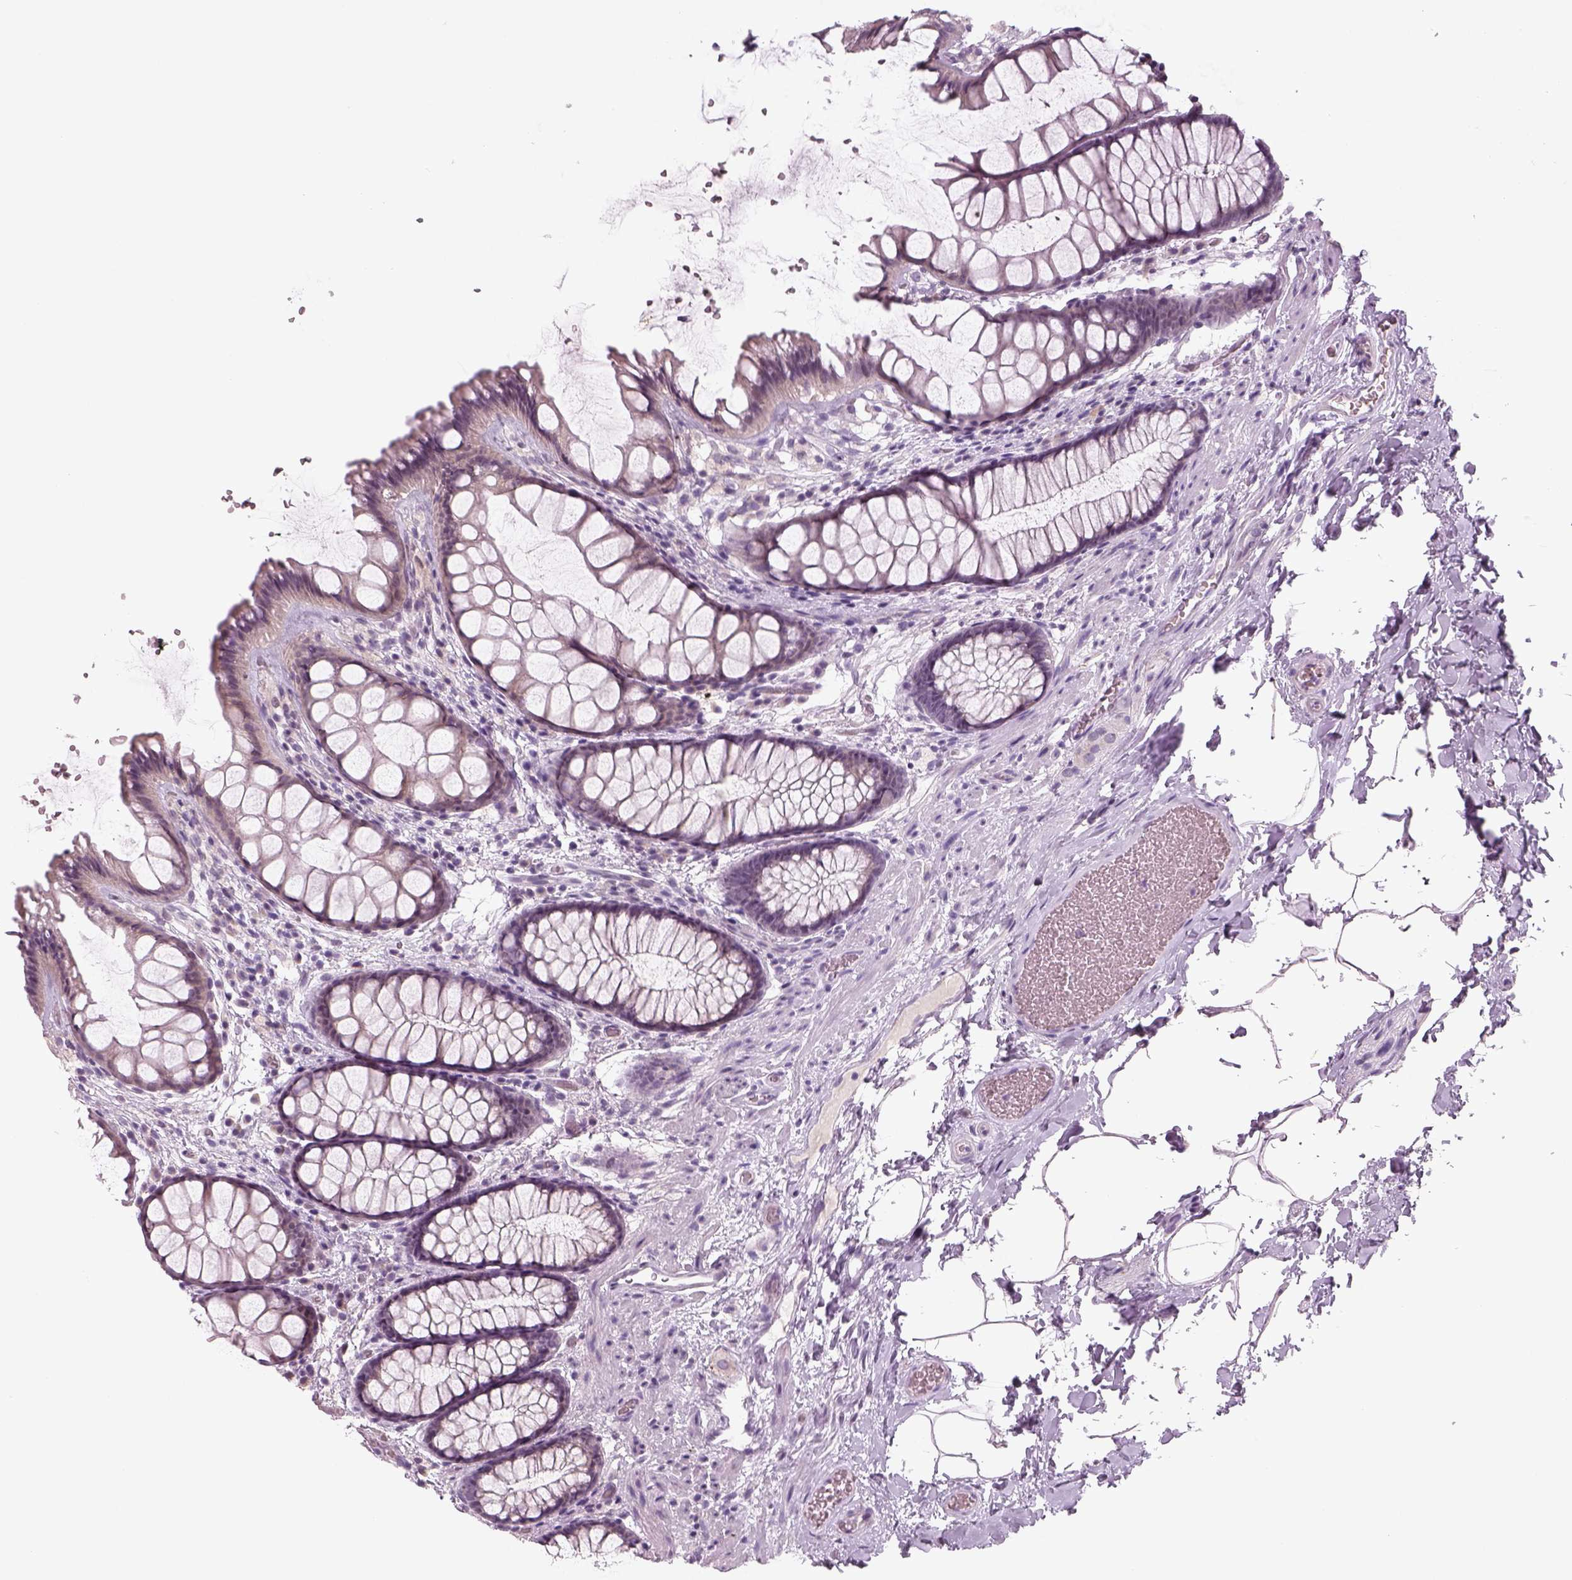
{"staining": {"intensity": "negative", "quantity": "none", "location": "none"}, "tissue": "rectum", "cell_type": "Glandular cells", "image_type": "normal", "snomed": [{"axis": "morphology", "description": "Normal tissue, NOS"}, {"axis": "topography", "description": "Rectum"}], "caption": "An immunohistochemistry photomicrograph of normal rectum is shown. There is no staining in glandular cells of rectum.", "gene": "PENK", "patient": {"sex": "female", "age": 62}}